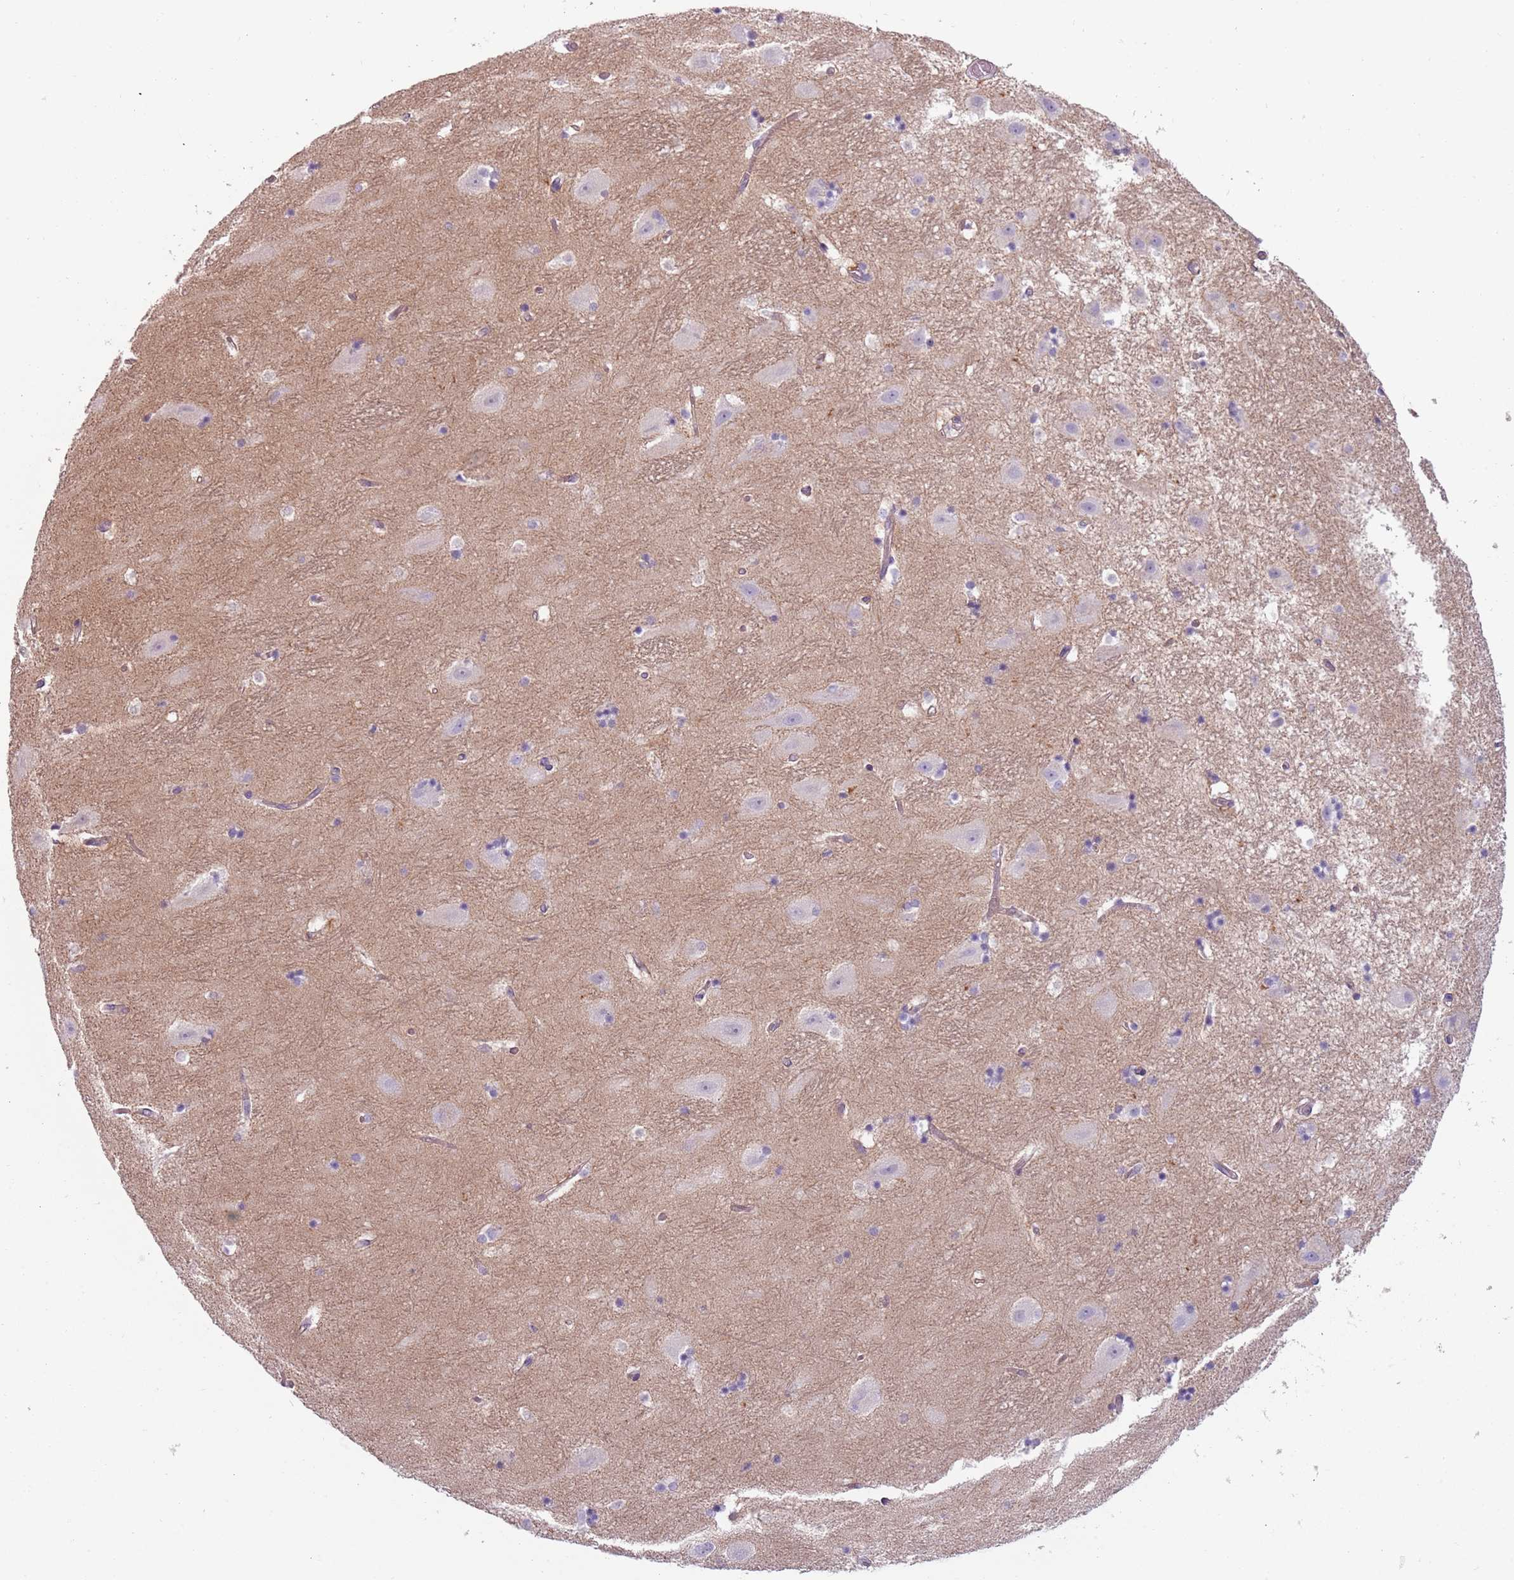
{"staining": {"intensity": "negative", "quantity": "none", "location": "none"}, "tissue": "hippocampus", "cell_type": "Glial cells", "image_type": "normal", "snomed": [{"axis": "morphology", "description": "Normal tissue, NOS"}, {"axis": "topography", "description": "Hippocampus"}], "caption": "This is an immunohistochemistry micrograph of benign human hippocampus. There is no staining in glial cells.", "gene": "RFX2", "patient": {"sex": "female", "age": 52}}